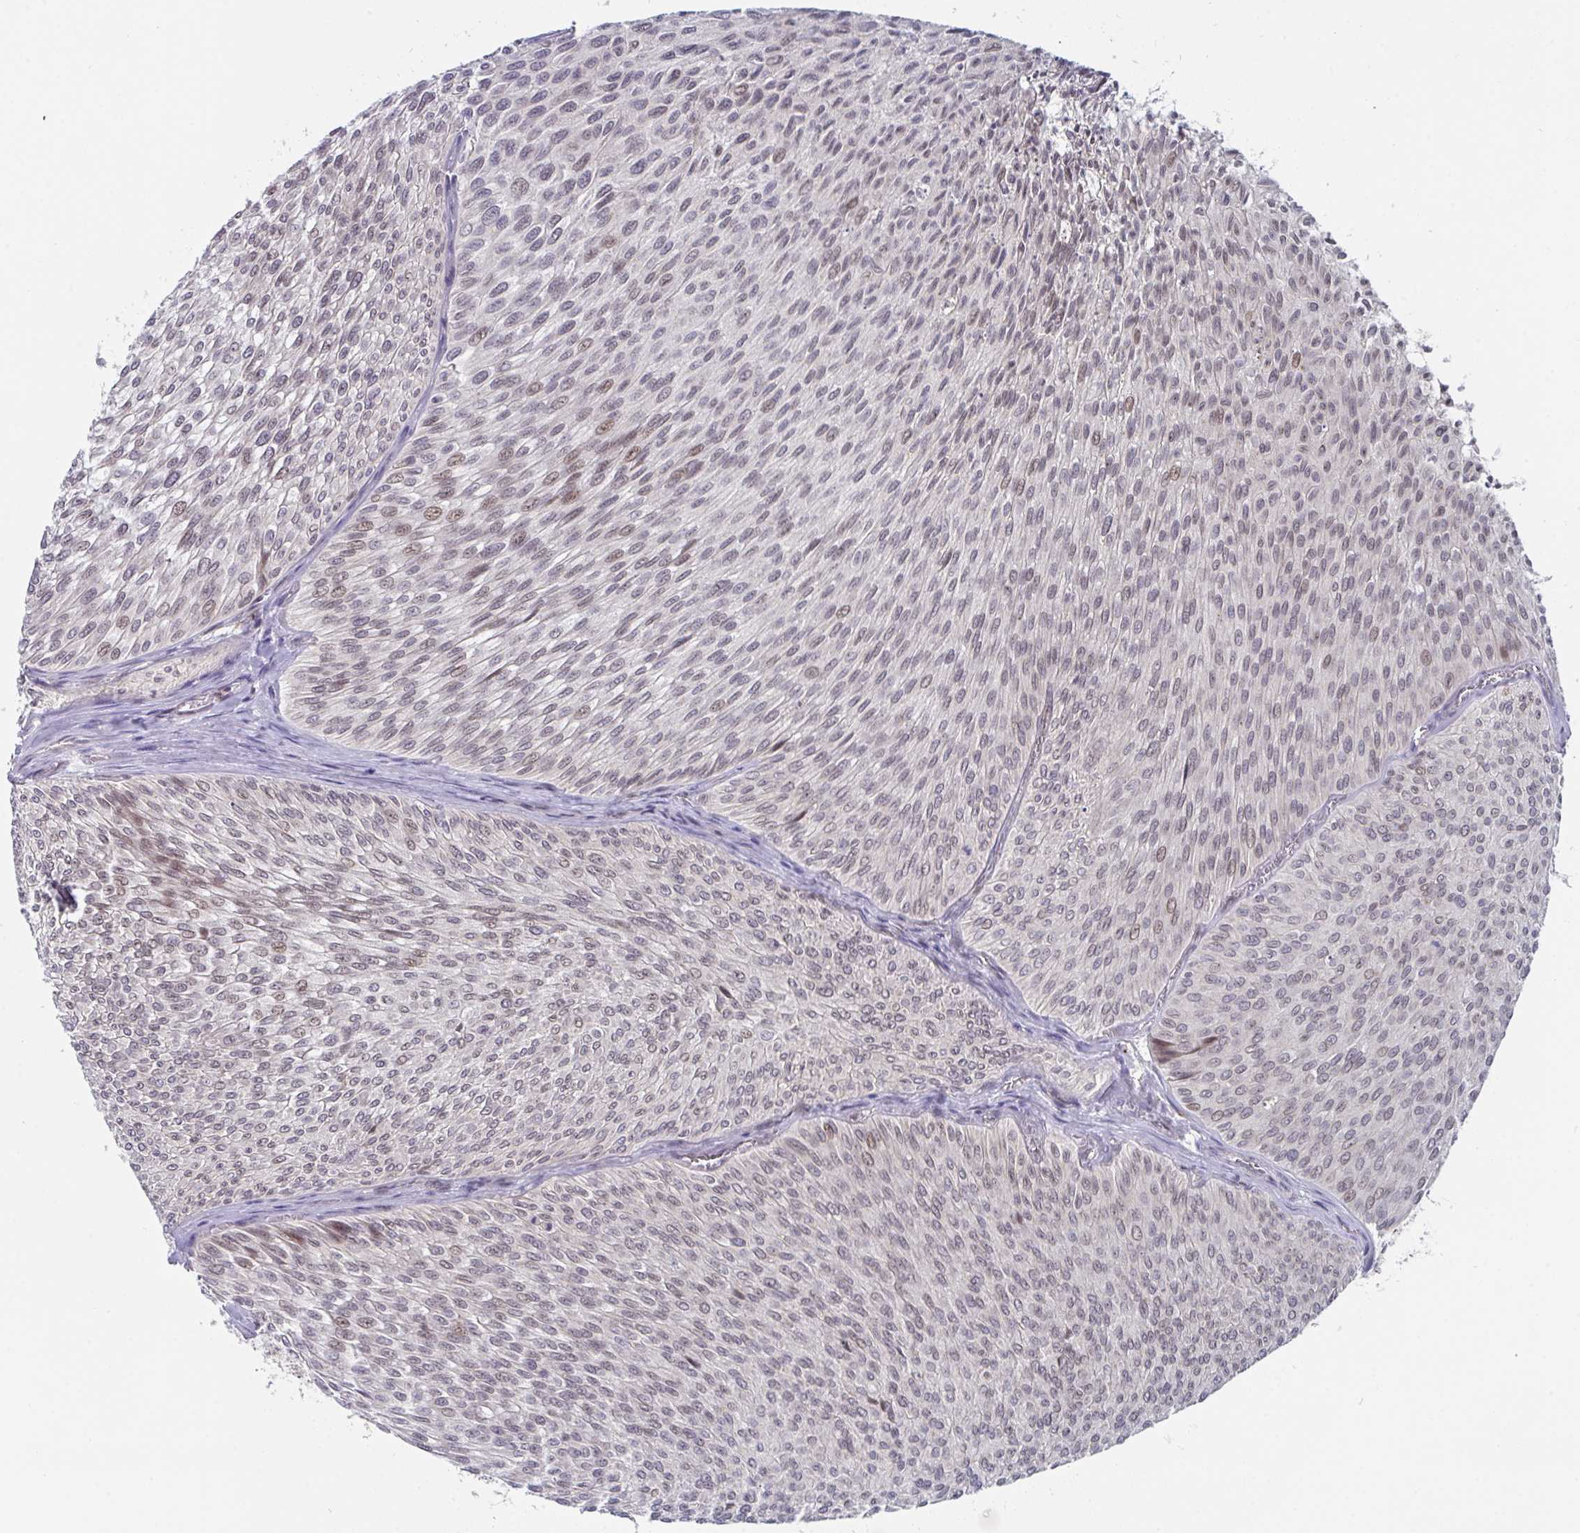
{"staining": {"intensity": "moderate", "quantity": "<25%", "location": "nuclear"}, "tissue": "urothelial cancer", "cell_type": "Tumor cells", "image_type": "cancer", "snomed": [{"axis": "morphology", "description": "Urothelial carcinoma, Low grade"}, {"axis": "topography", "description": "Urinary bladder"}], "caption": "Urothelial carcinoma (low-grade) tissue demonstrates moderate nuclear expression in about <25% of tumor cells (DAB (3,3'-diaminobenzidine) IHC, brown staining for protein, blue staining for nuclei).", "gene": "RBM18", "patient": {"sex": "male", "age": 91}}